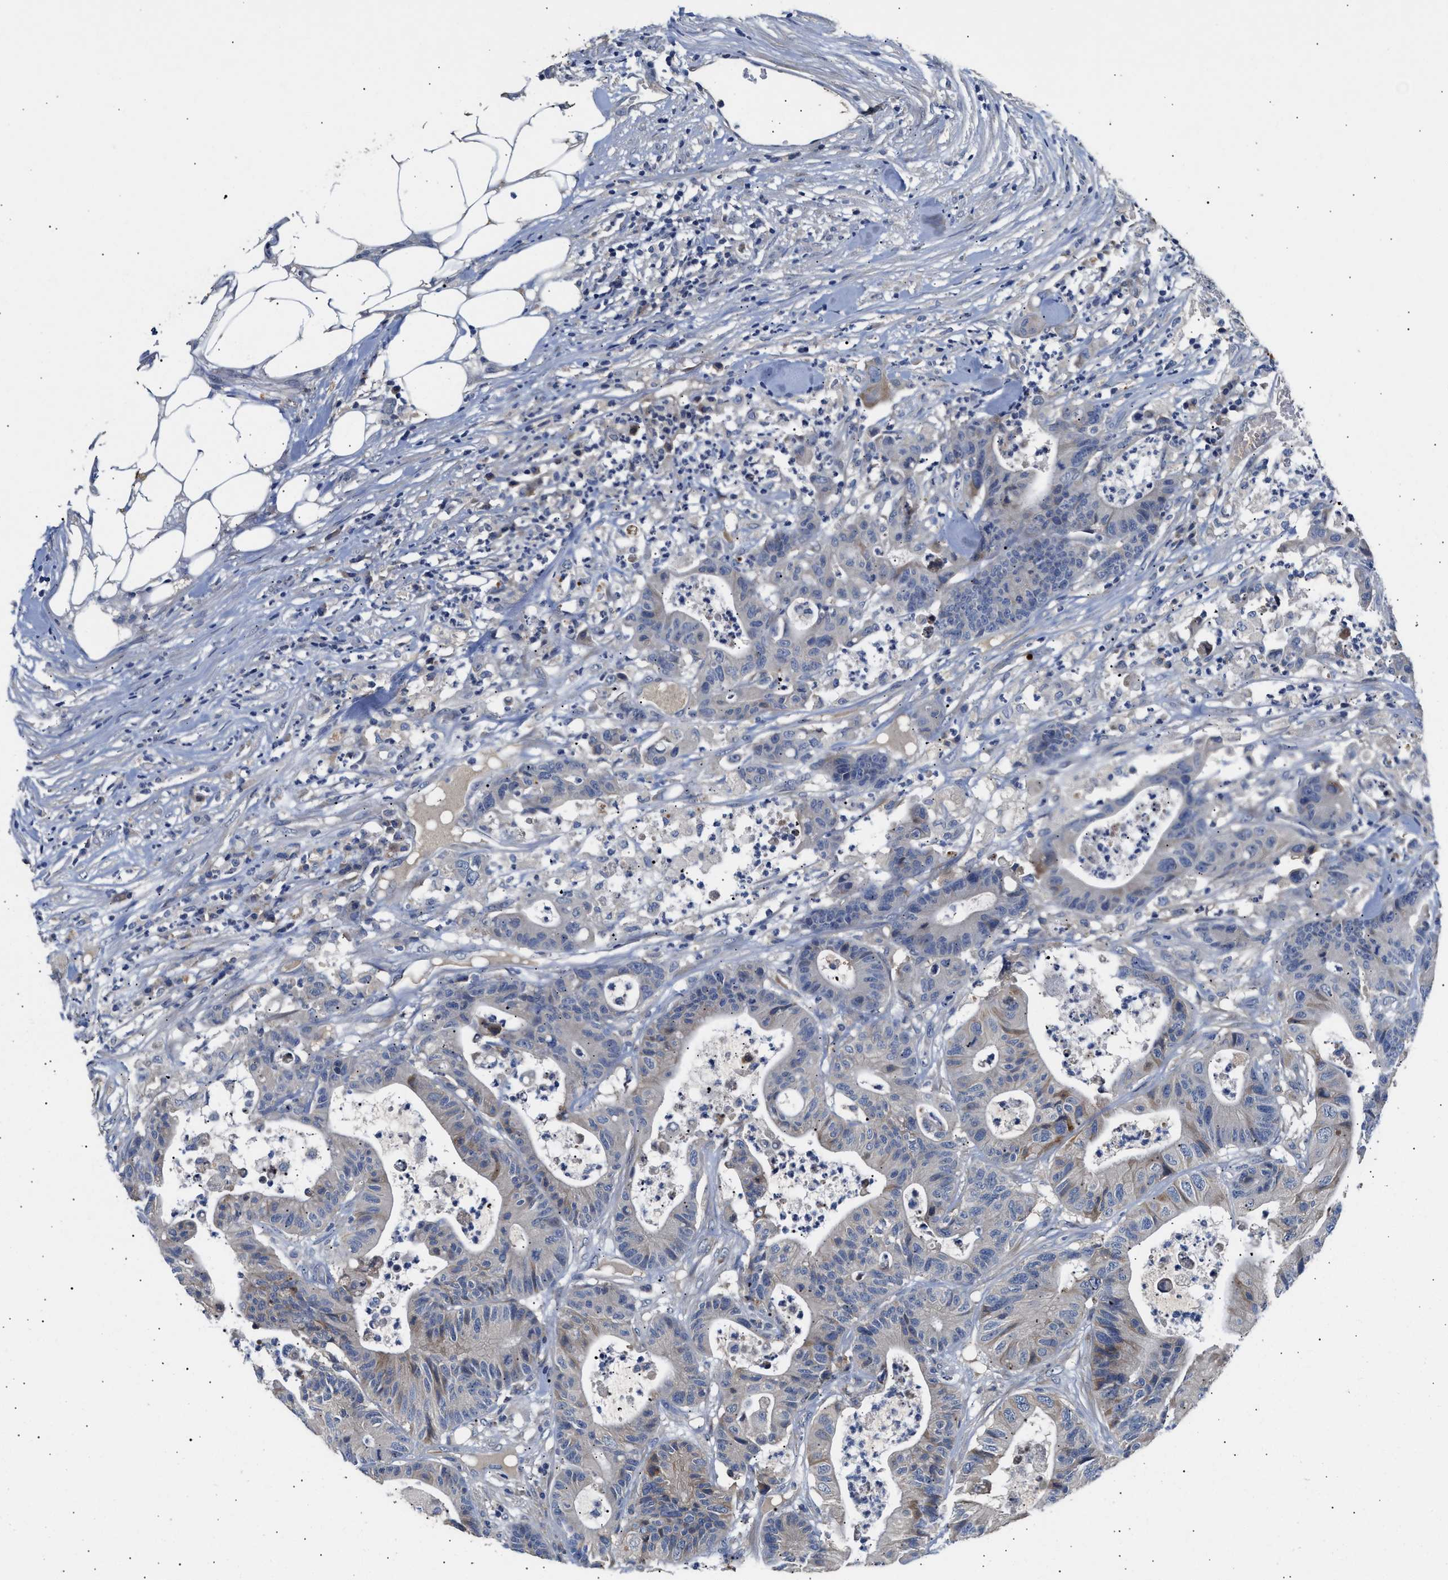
{"staining": {"intensity": "weak", "quantity": "<25%", "location": "cytoplasmic/membranous"}, "tissue": "colorectal cancer", "cell_type": "Tumor cells", "image_type": "cancer", "snomed": [{"axis": "morphology", "description": "Adenocarcinoma, NOS"}, {"axis": "topography", "description": "Colon"}], "caption": "DAB (3,3'-diaminobenzidine) immunohistochemical staining of colorectal cancer shows no significant positivity in tumor cells. Nuclei are stained in blue.", "gene": "KASH5", "patient": {"sex": "female", "age": 84}}